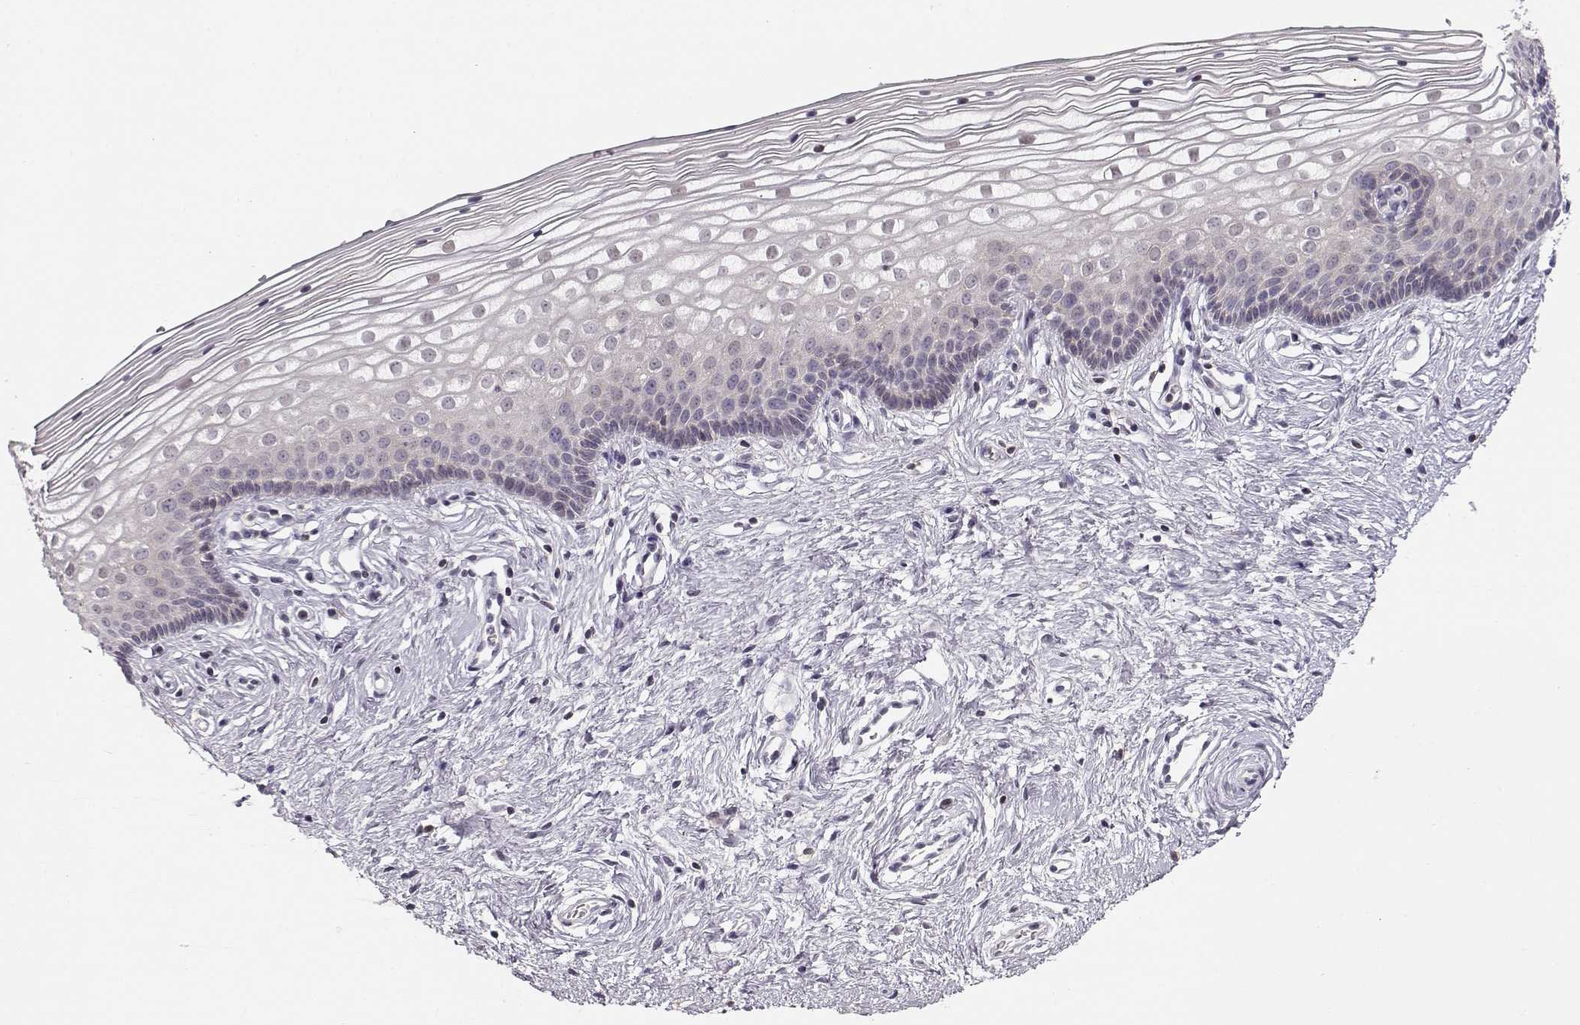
{"staining": {"intensity": "negative", "quantity": "none", "location": "none"}, "tissue": "vagina", "cell_type": "Squamous epithelial cells", "image_type": "normal", "snomed": [{"axis": "morphology", "description": "Normal tissue, NOS"}, {"axis": "topography", "description": "Vagina"}], "caption": "A high-resolution micrograph shows IHC staining of normal vagina, which demonstrates no significant staining in squamous epithelial cells.", "gene": "TEPP", "patient": {"sex": "female", "age": 36}}